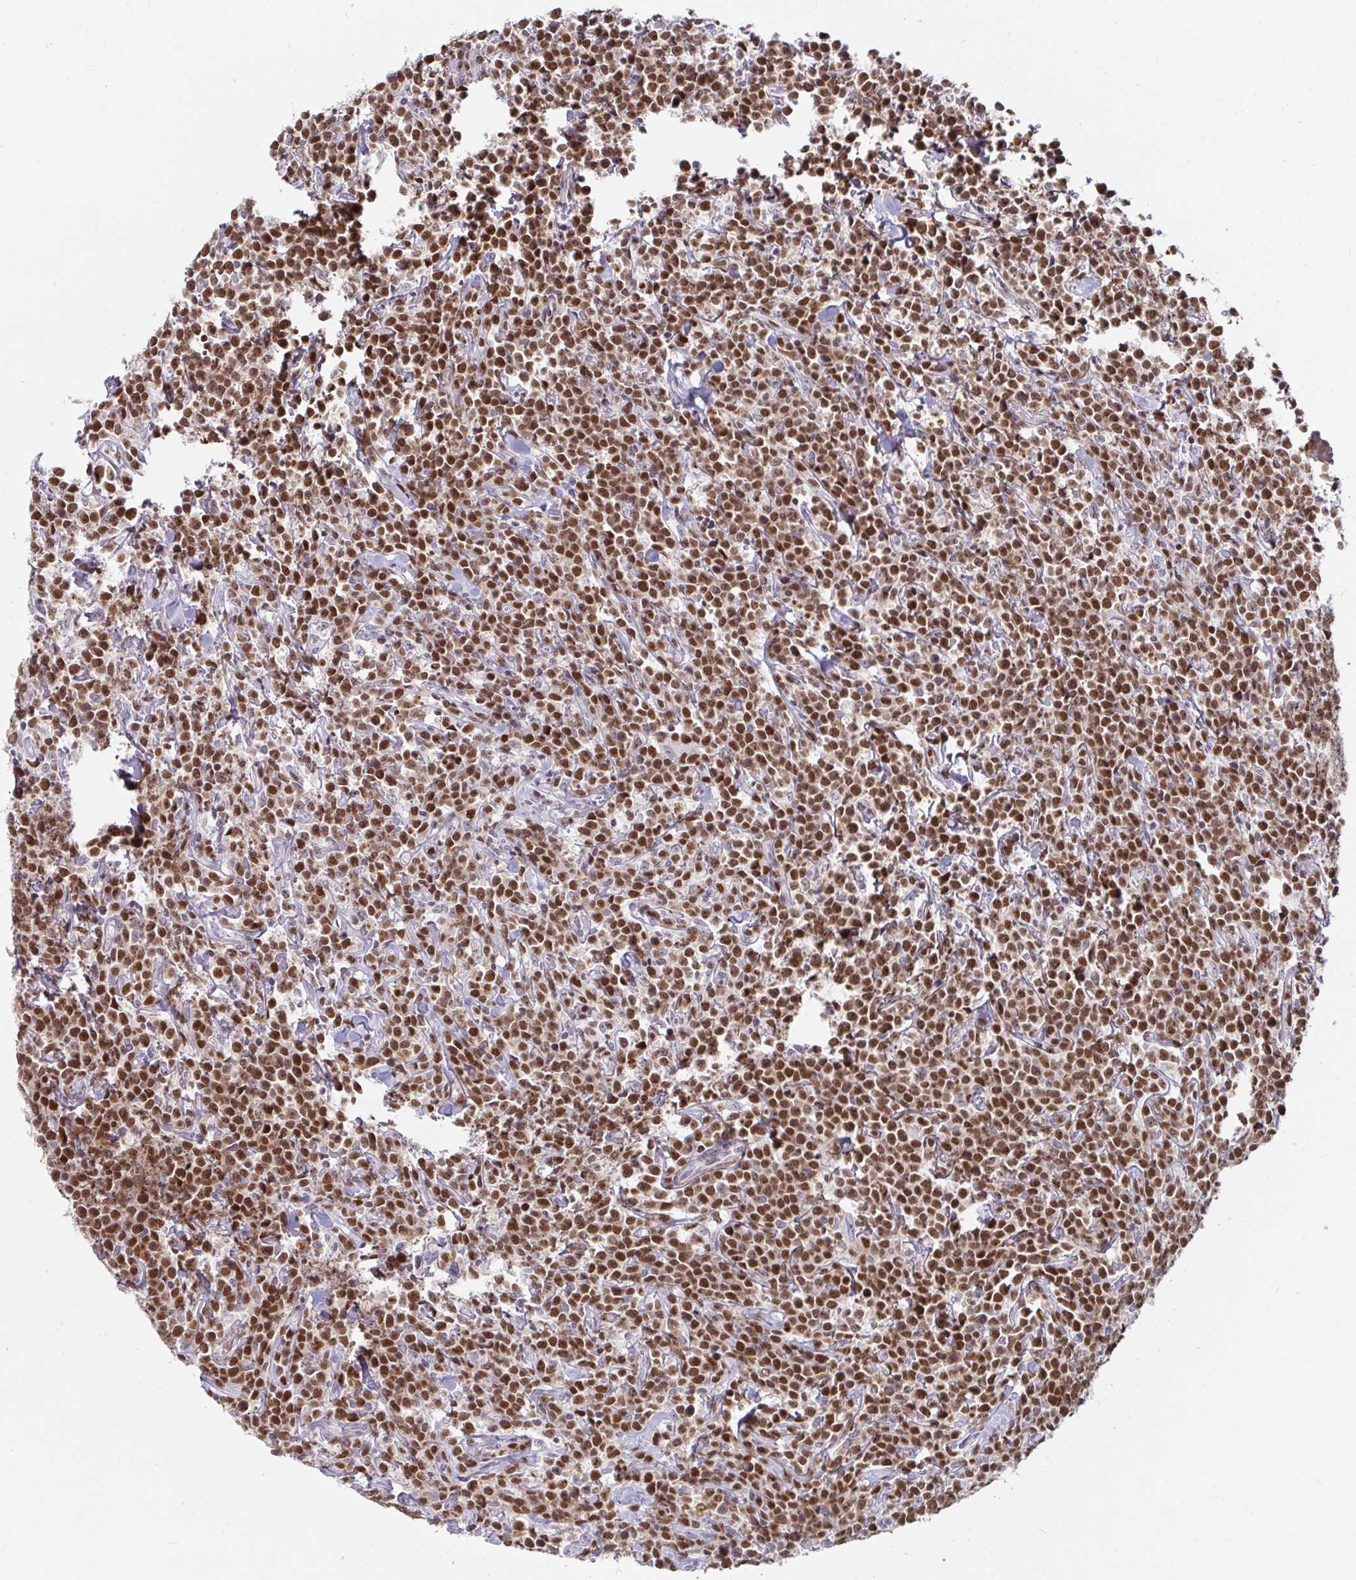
{"staining": {"intensity": "moderate", "quantity": ">75%", "location": "nuclear"}, "tissue": "lymphoma", "cell_type": "Tumor cells", "image_type": "cancer", "snomed": [{"axis": "morphology", "description": "Malignant lymphoma, non-Hodgkin's type, High grade"}, {"axis": "topography", "description": "Small intestine"}], "caption": "IHC photomicrograph of neoplastic tissue: high-grade malignant lymphoma, non-Hodgkin's type stained using immunohistochemistry exhibits medium levels of moderate protein expression localized specifically in the nuclear of tumor cells, appearing as a nuclear brown color.", "gene": "GINS2", "patient": {"sex": "female", "age": 56}}